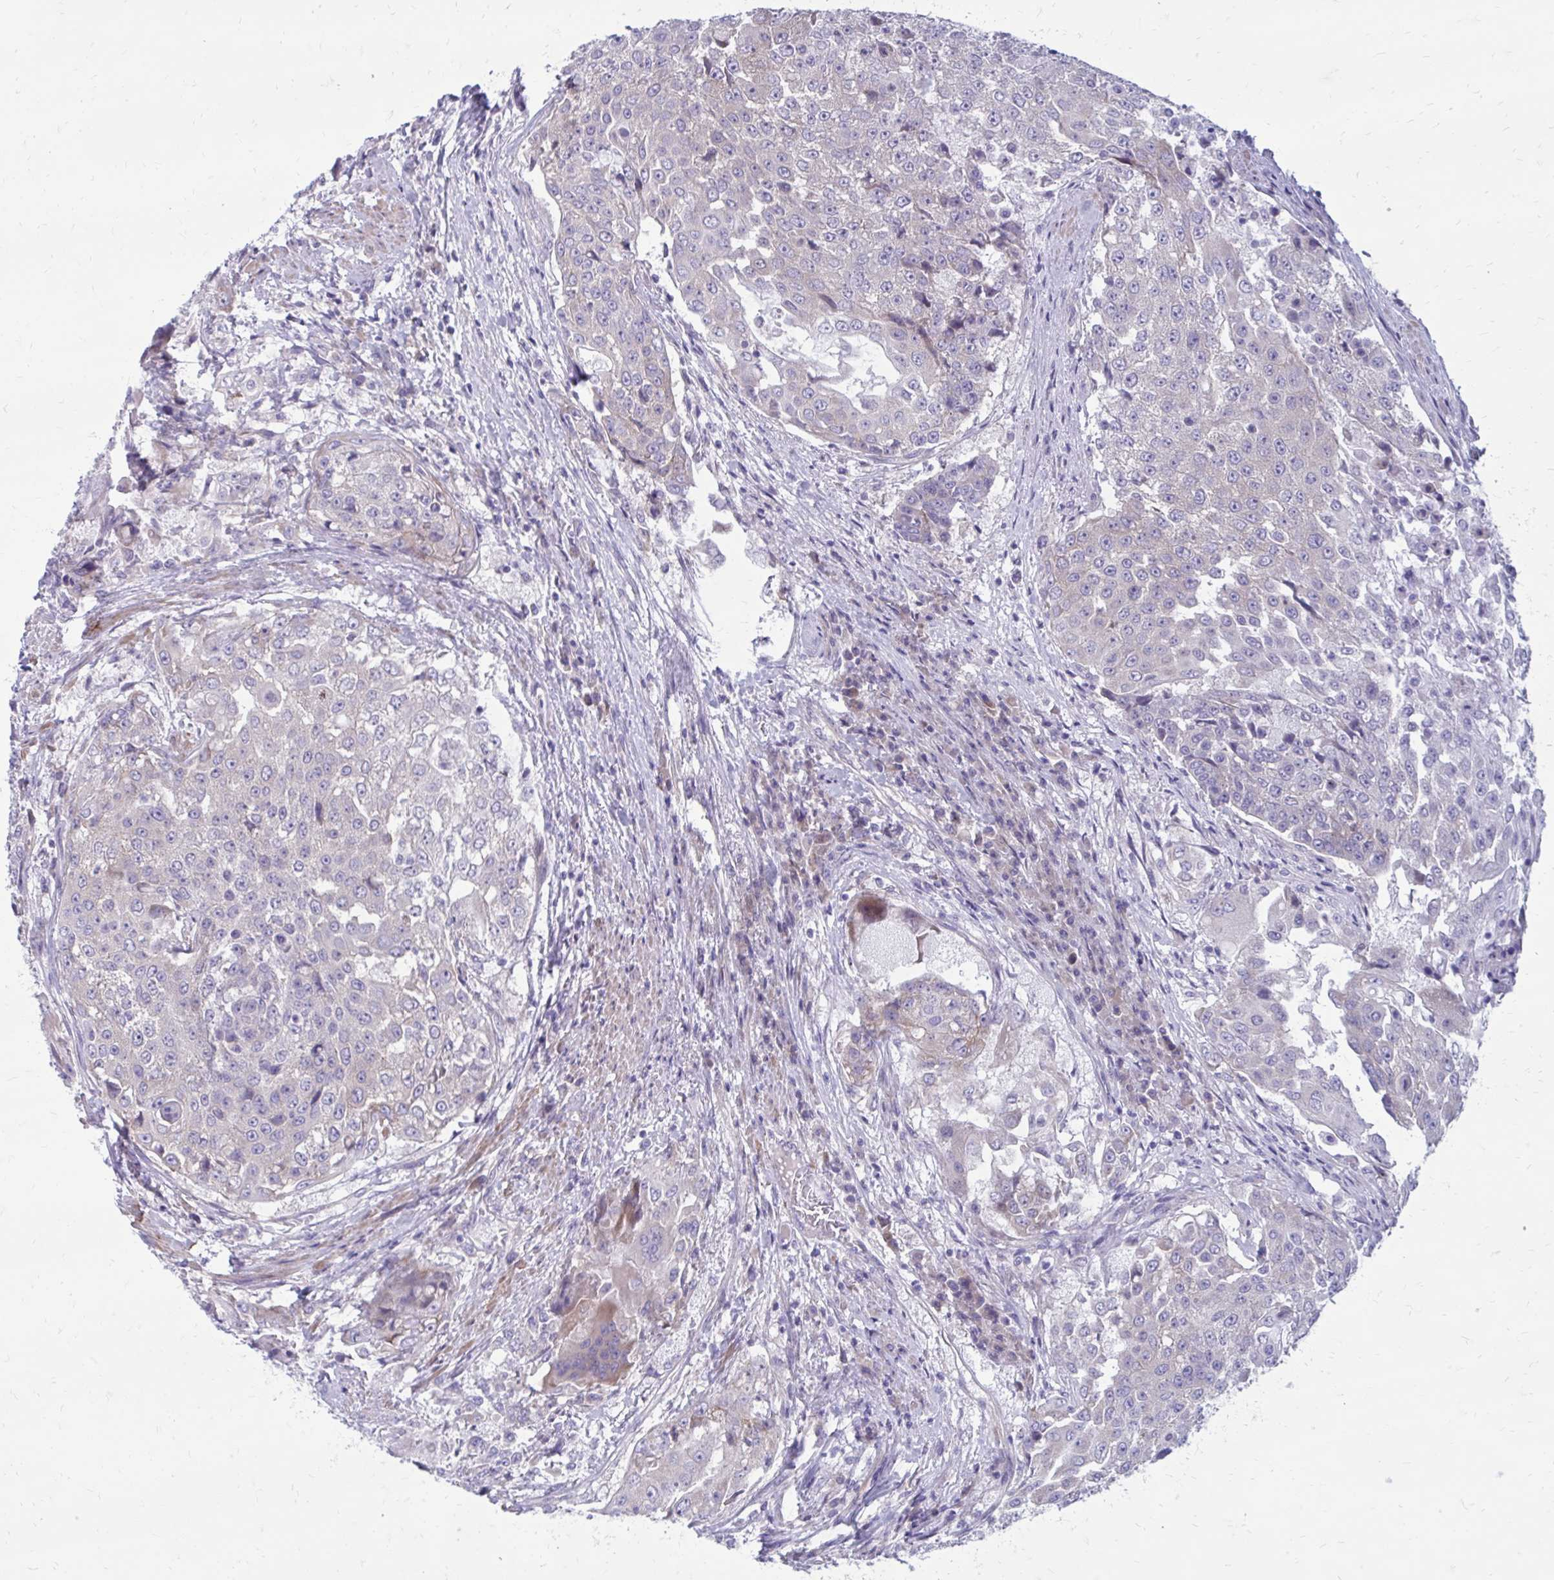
{"staining": {"intensity": "negative", "quantity": "none", "location": "none"}, "tissue": "urothelial cancer", "cell_type": "Tumor cells", "image_type": "cancer", "snomed": [{"axis": "morphology", "description": "Urothelial carcinoma, High grade"}, {"axis": "topography", "description": "Urinary bladder"}], "caption": "There is no significant positivity in tumor cells of urothelial carcinoma (high-grade).", "gene": "GIGYF2", "patient": {"sex": "female", "age": 63}}